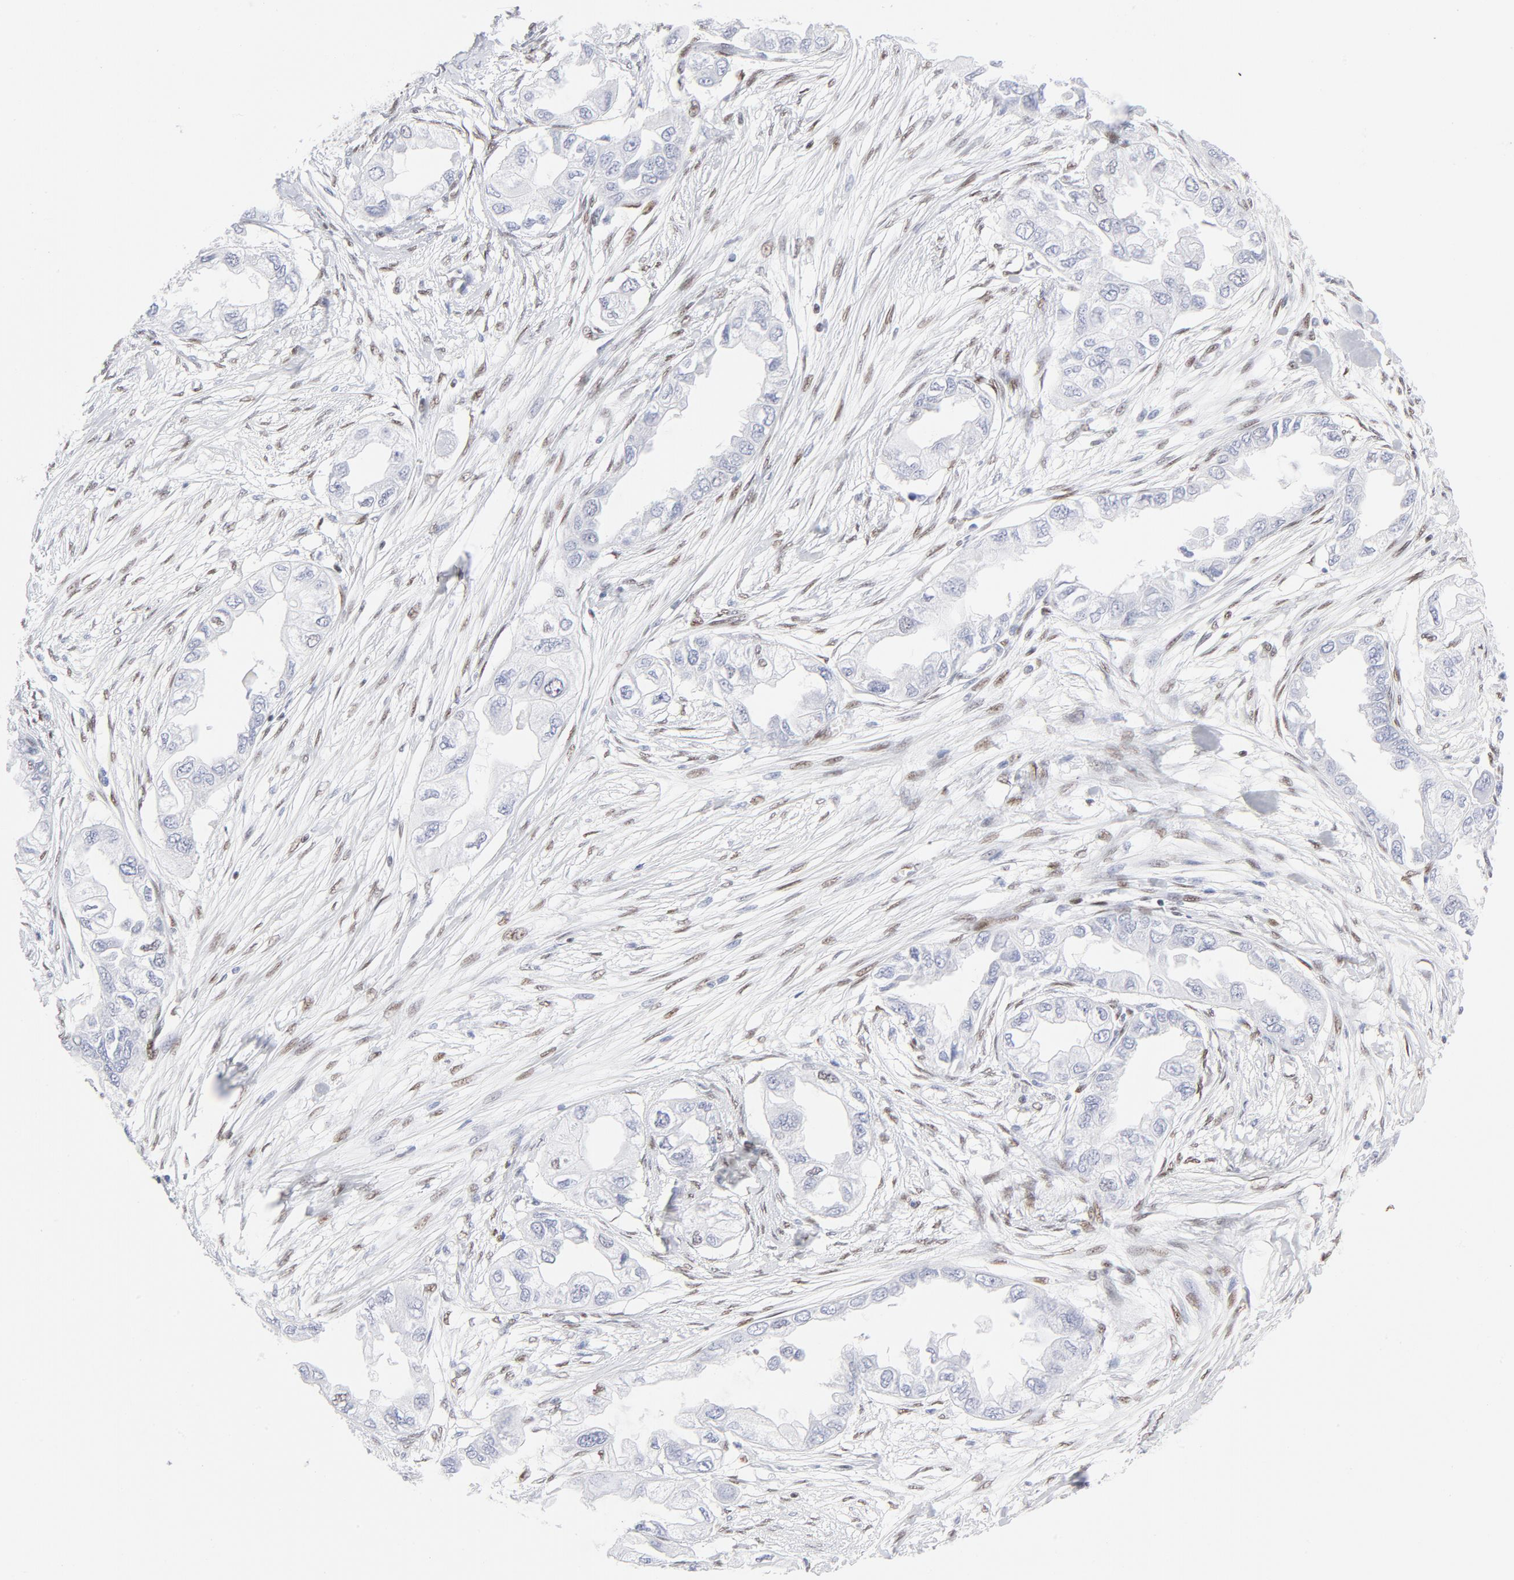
{"staining": {"intensity": "negative", "quantity": "none", "location": "none"}, "tissue": "endometrial cancer", "cell_type": "Tumor cells", "image_type": "cancer", "snomed": [{"axis": "morphology", "description": "Adenocarcinoma, NOS"}, {"axis": "topography", "description": "Endometrium"}], "caption": "High magnification brightfield microscopy of endometrial adenocarcinoma stained with DAB (3,3'-diaminobenzidine) (brown) and counterstained with hematoxylin (blue): tumor cells show no significant staining. Nuclei are stained in blue.", "gene": "ATF2", "patient": {"sex": "female", "age": 67}}